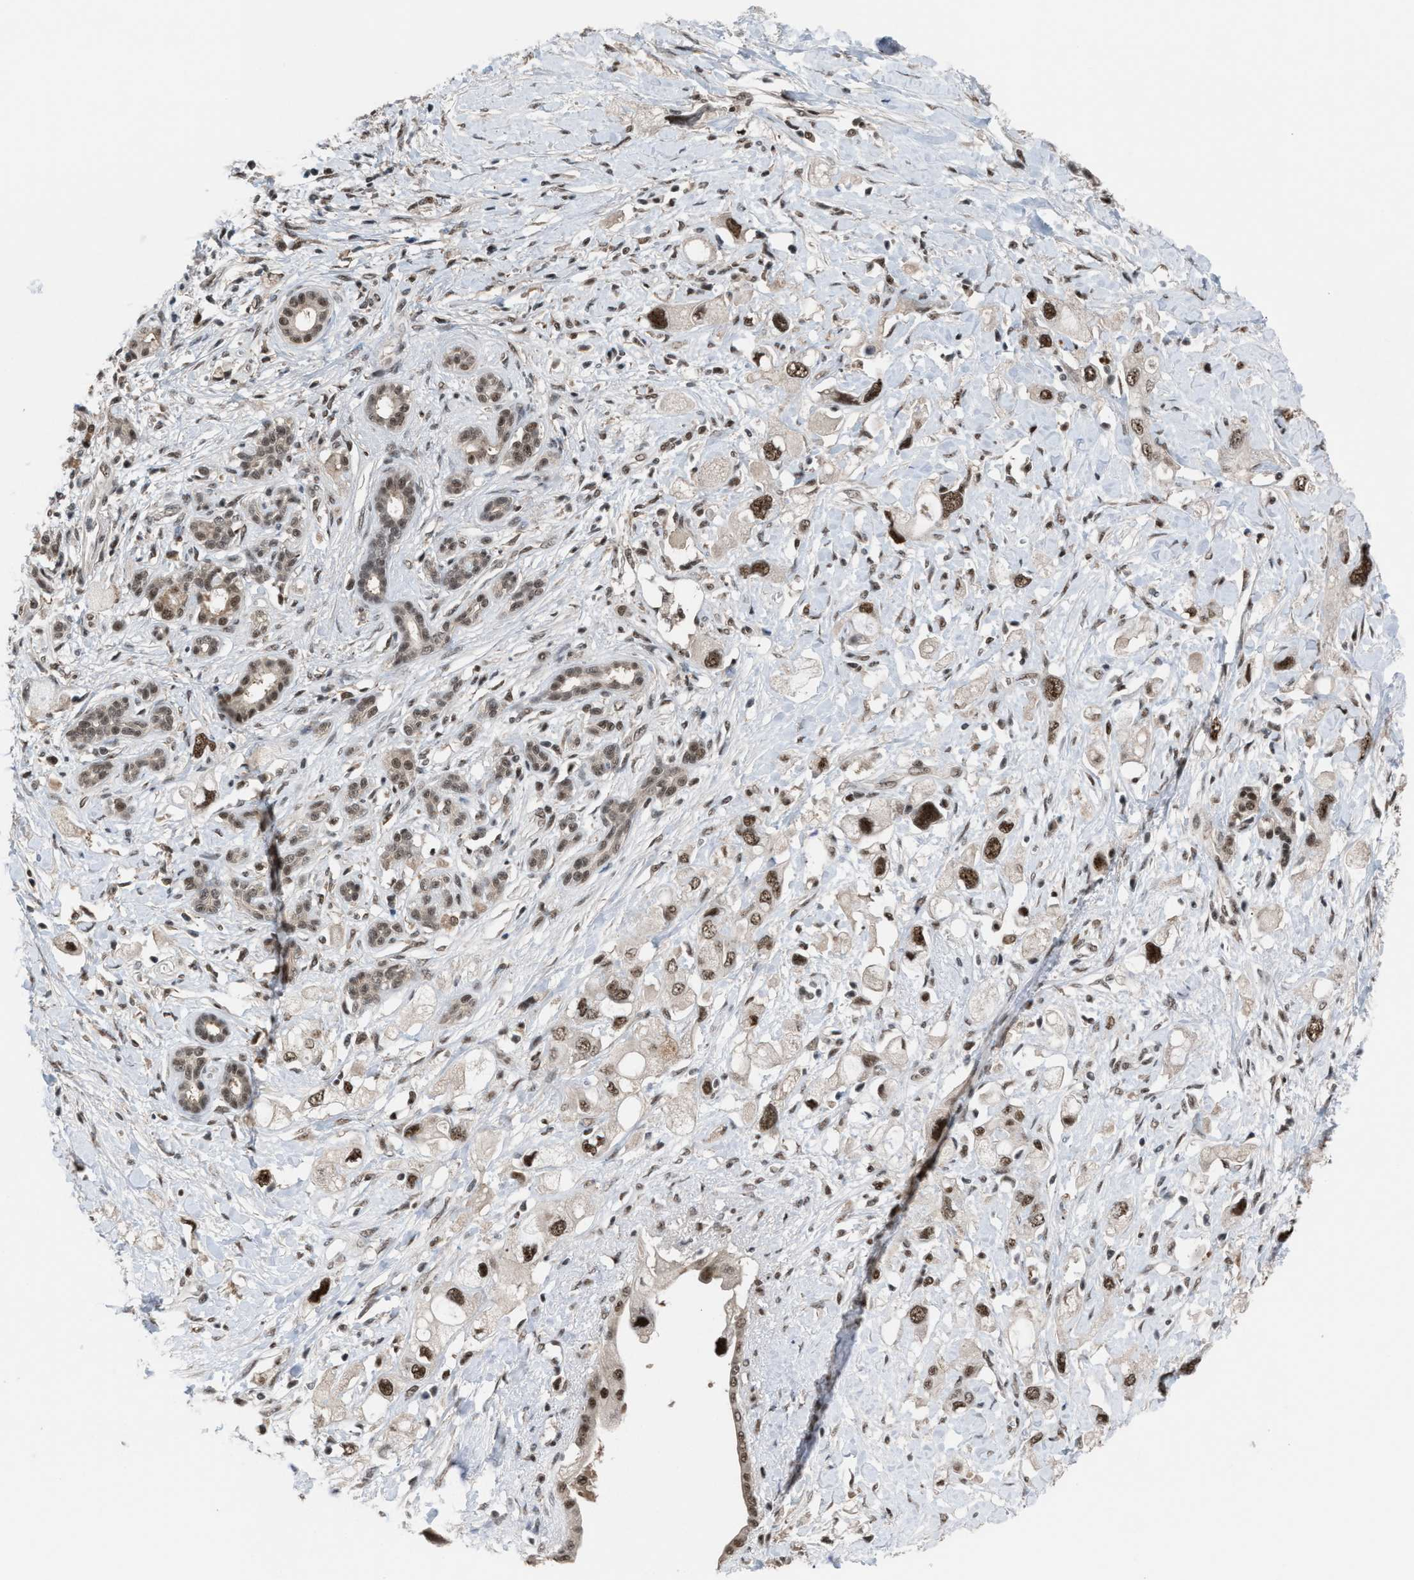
{"staining": {"intensity": "strong", "quantity": ">75%", "location": "nuclear"}, "tissue": "pancreatic cancer", "cell_type": "Tumor cells", "image_type": "cancer", "snomed": [{"axis": "morphology", "description": "Adenocarcinoma, NOS"}, {"axis": "topography", "description": "Pancreas"}], "caption": "Protein staining of pancreatic adenocarcinoma tissue shows strong nuclear positivity in approximately >75% of tumor cells. (DAB (3,3'-diaminobenzidine) = brown stain, brightfield microscopy at high magnification).", "gene": "PRPF4", "patient": {"sex": "female", "age": 56}}